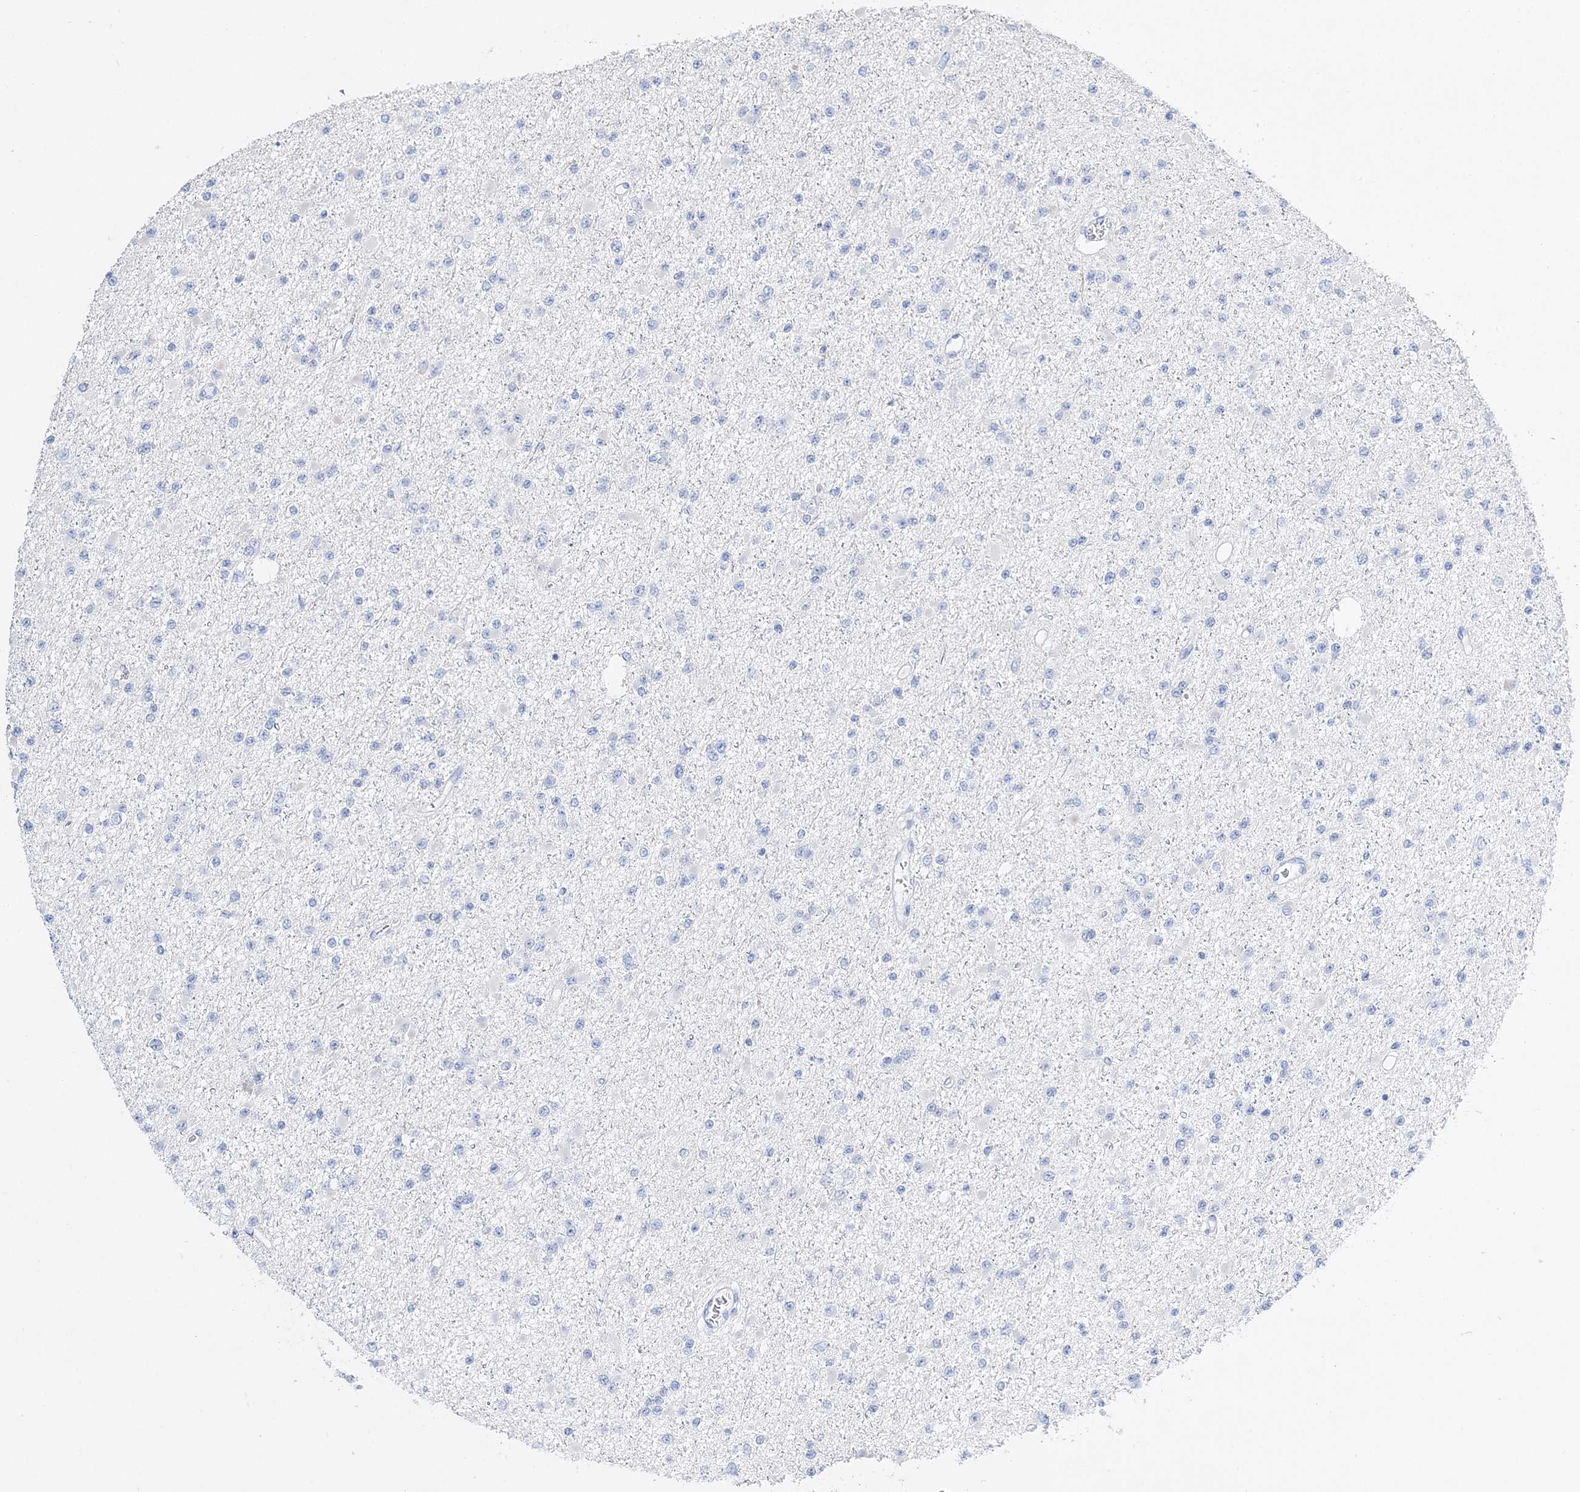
{"staining": {"intensity": "negative", "quantity": "none", "location": "none"}, "tissue": "glioma", "cell_type": "Tumor cells", "image_type": "cancer", "snomed": [{"axis": "morphology", "description": "Glioma, malignant, Low grade"}, {"axis": "topography", "description": "Brain"}], "caption": "High power microscopy histopathology image of an immunohistochemistry (IHC) micrograph of malignant low-grade glioma, revealing no significant staining in tumor cells. The staining was performed using DAB (3,3'-diaminobenzidine) to visualize the protein expression in brown, while the nuclei were stained in blue with hematoxylin (Magnification: 20x).", "gene": "TSPYL6", "patient": {"sex": "female", "age": 22}}